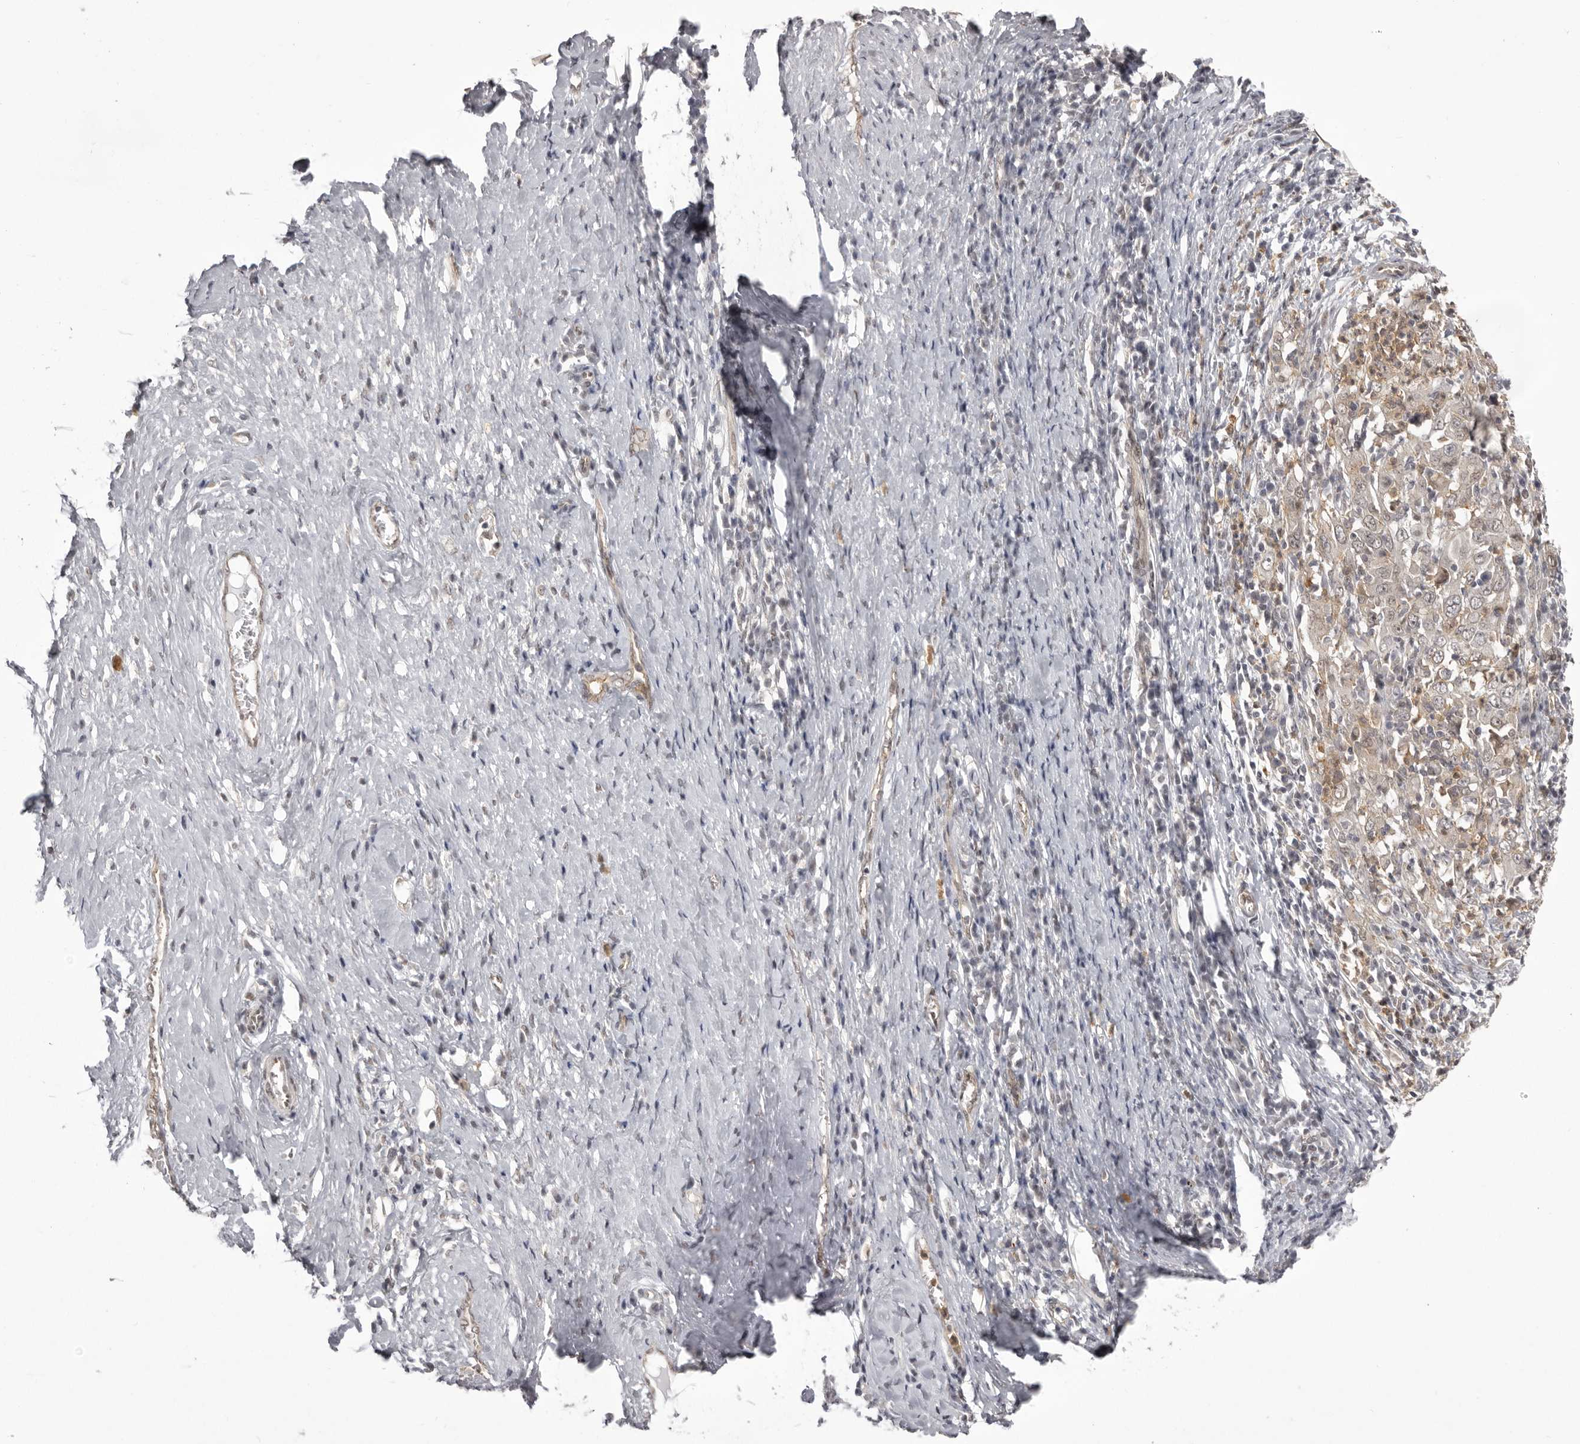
{"staining": {"intensity": "negative", "quantity": "none", "location": "none"}, "tissue": "cervical cancer", "cell_type": "Tumor cells", "image_type": "cancer", "snomed": [{"axis": "morphology", "description": "Squamous cell carcinoma, NOS"}, {"axis": "topography", "description": "Cervix"}], "caption": "Immunohistochemical staining of squamous cell carcinoma (cervical) demonstrates no significant expression in tumor cells. (DAB (3,3'-diaminobenzidine) immunohistochemistry with hematoxylin counter stain).", "gene": "RNF2", "patient": {"sex": "female", "age": 46}}